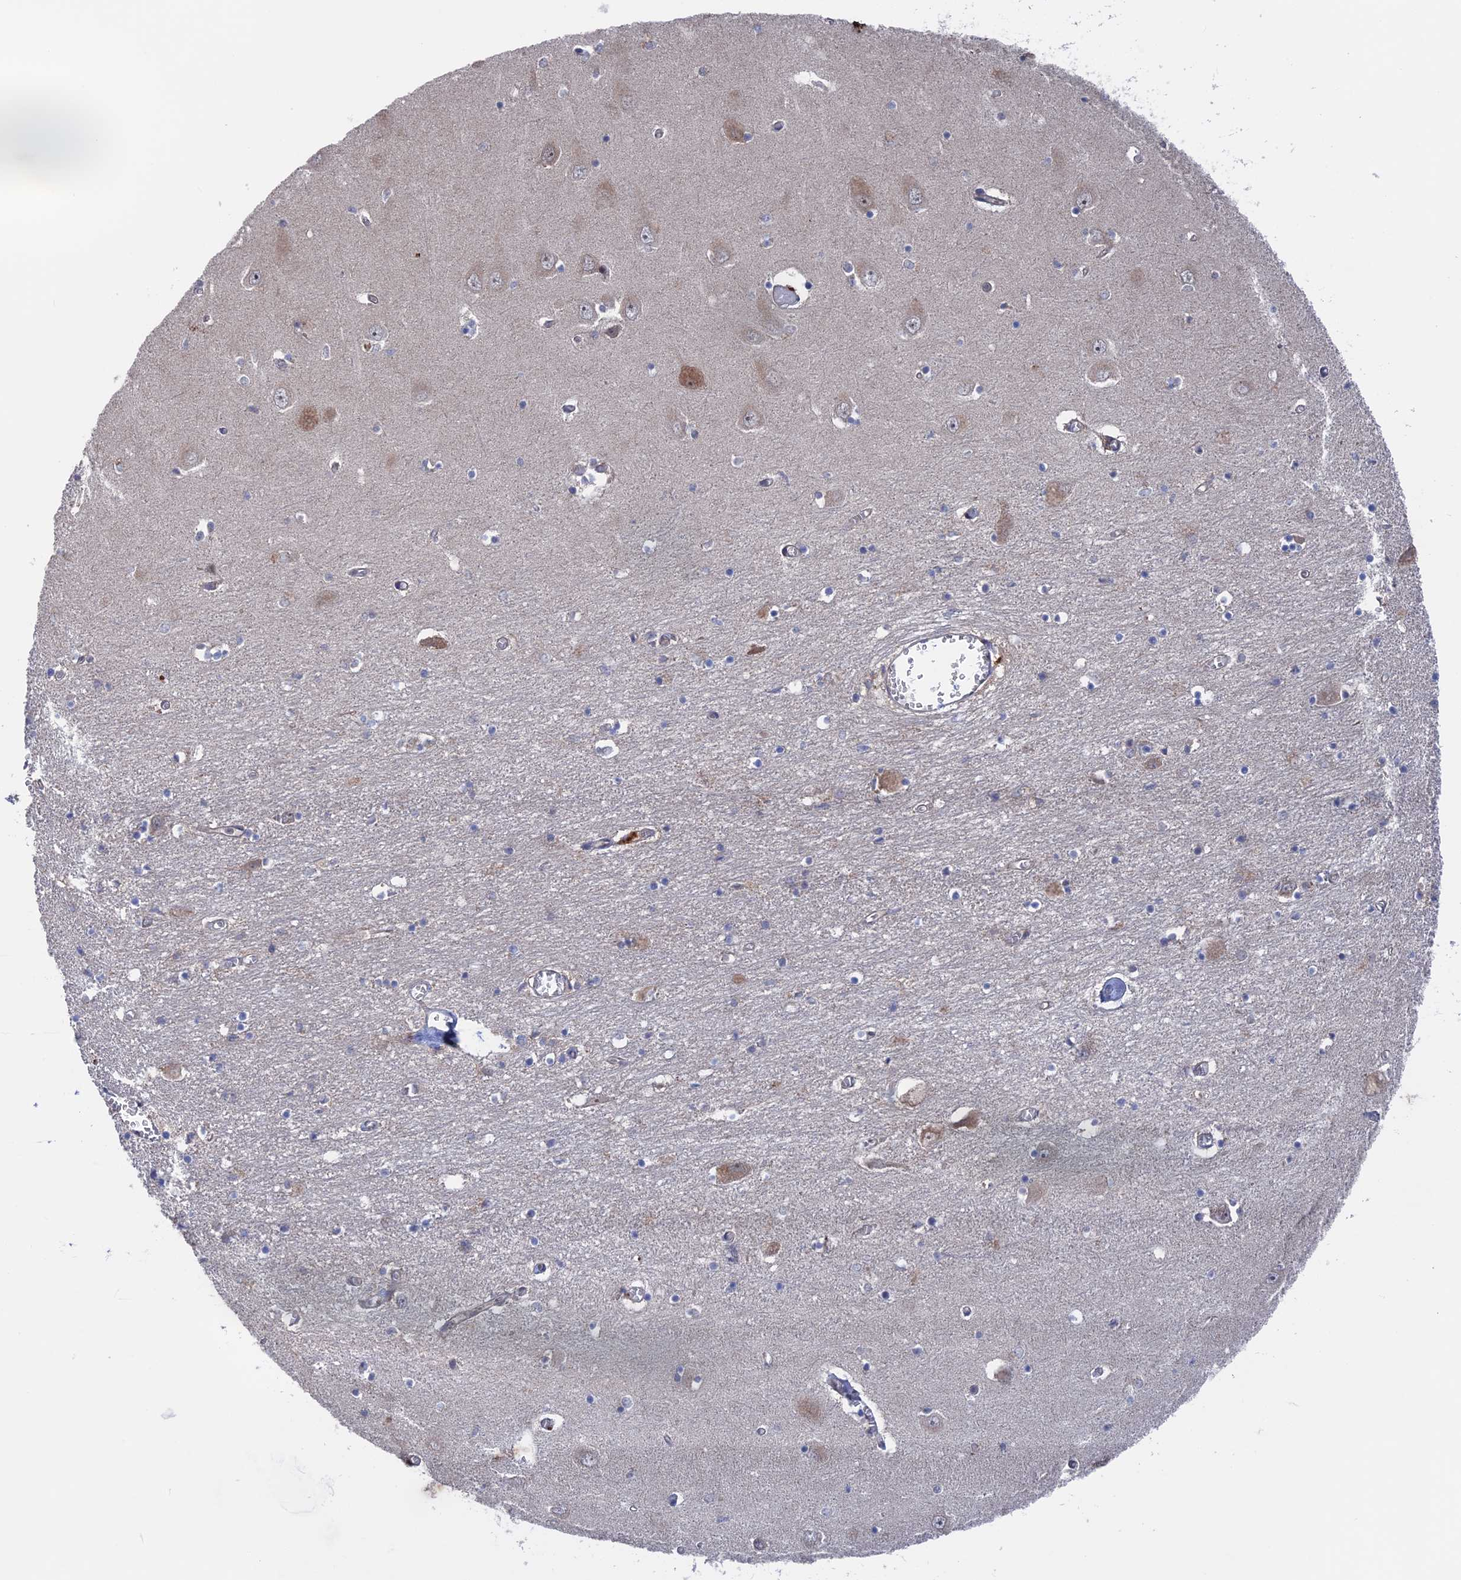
{"staining": {"intensity": "negative", "quantity": "none", "location": "none"}, "tissue": "hippocampus", "cell_type": "Glial cells", "image_type": "normal", "snomed": [{"axis": "morphology", "description": "Normal tissue, NOS"}, {"axis": "topography", "description": "Hippocampus"}], "caption": "Immunohistochemistry (IHC) image of normal human hippocampus stained for a protein (brown), which exhibits no positivity in glial cells.", "gene": "PLA2G15", "patient": {"sex": "male", "age": 70}}